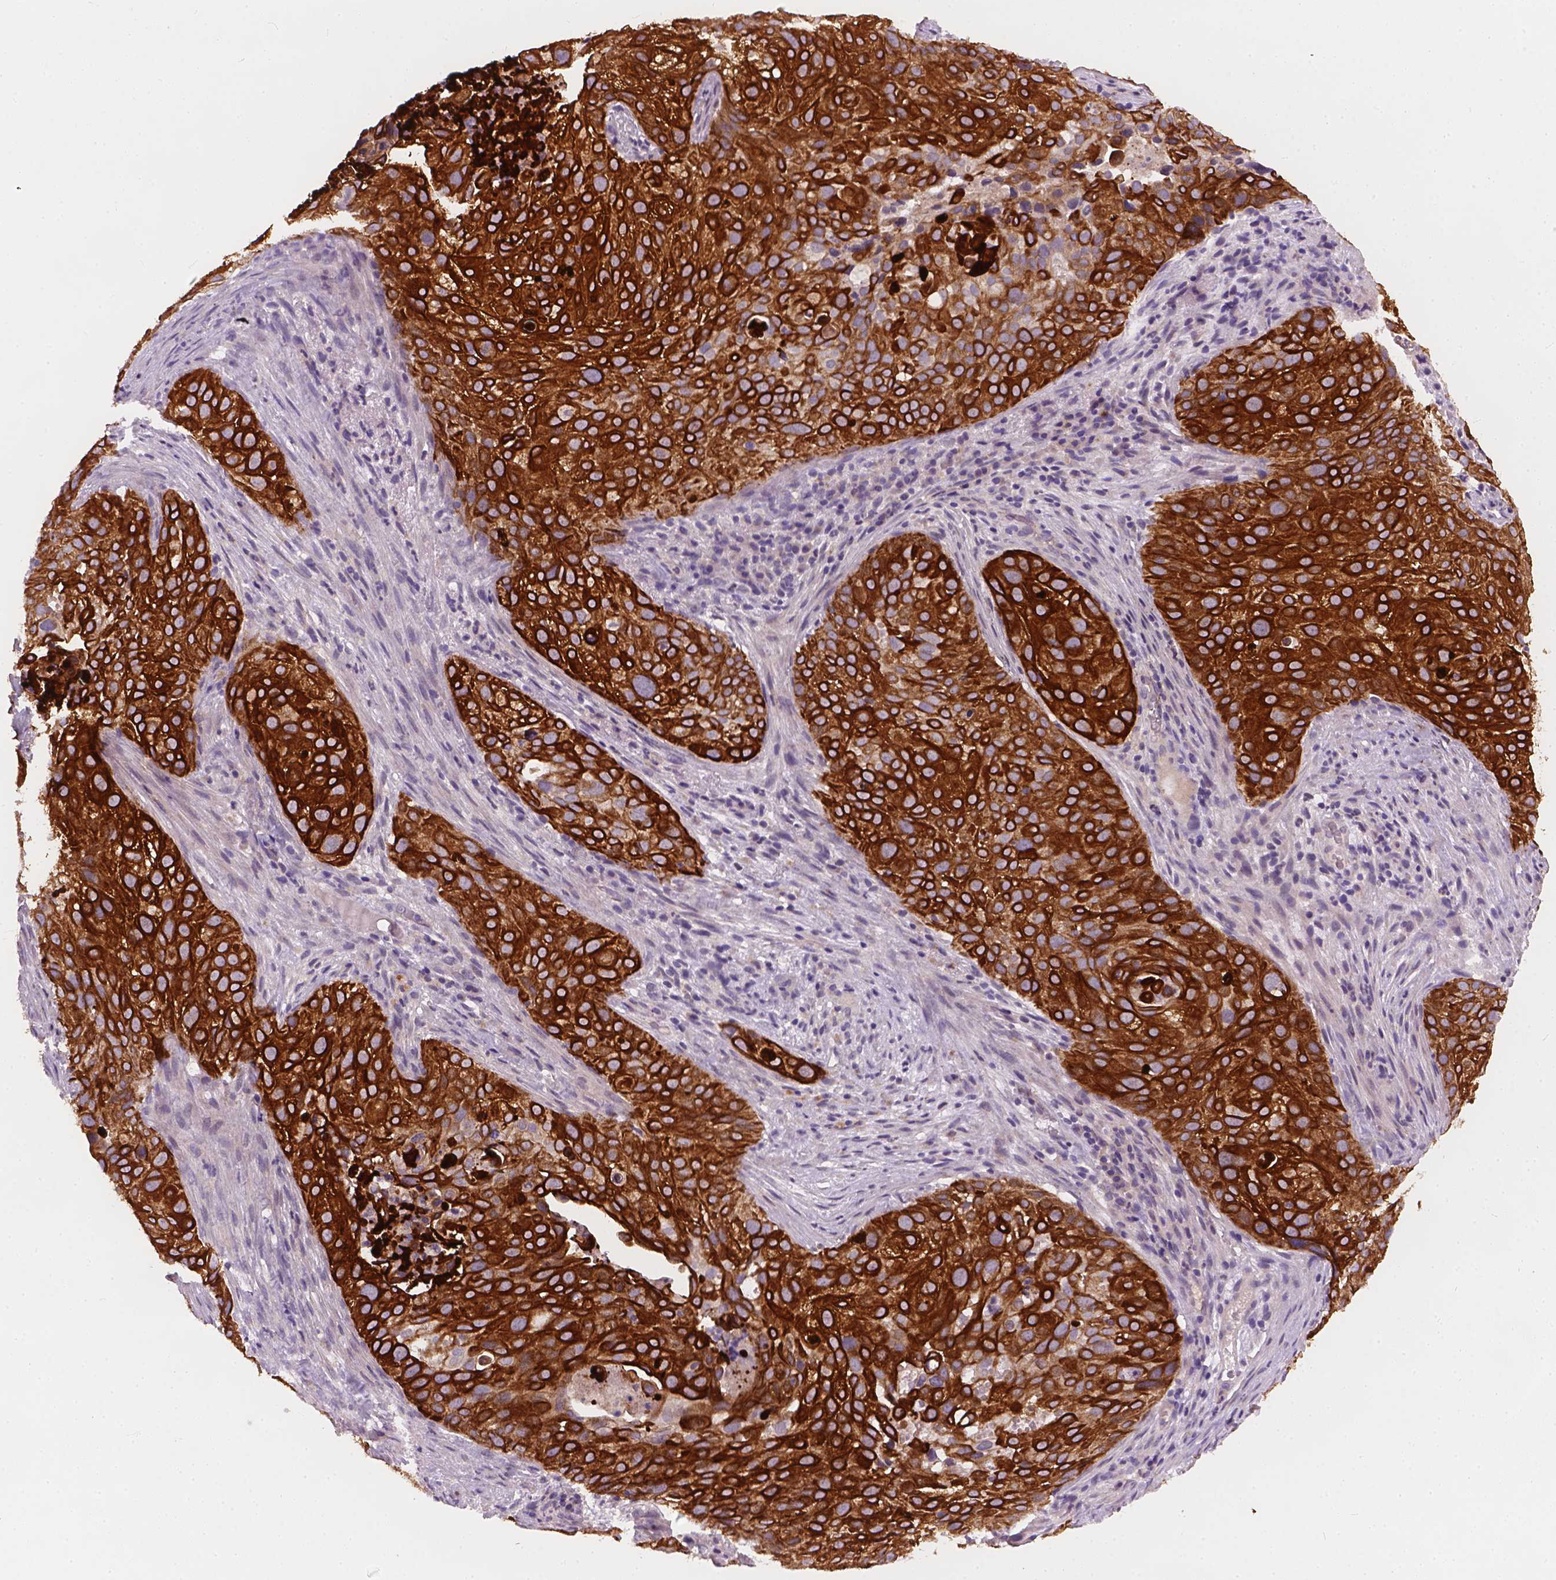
{"staining": {"intensity": "strong", "quantity": ">75%", "location": "cytoplasmic/membranous"}, "tissue": "cervical cancer", "cell_type": "Tumor cells", "image_type": "cancer", "snomed": [{"axis": "morphology", "description": "Squamous cell carcinoma, NOS"}, {"axis": "topography", "description": "Cervix"}], "caption": "Brown immunohistochemical staining in cervical squamous cell carcinoma displays strong cytoplasmic/membranous positivity in approximately >75% of tumor cells.", "gene": "KRT17", "patient": {"sex": "female", "age": 38}}